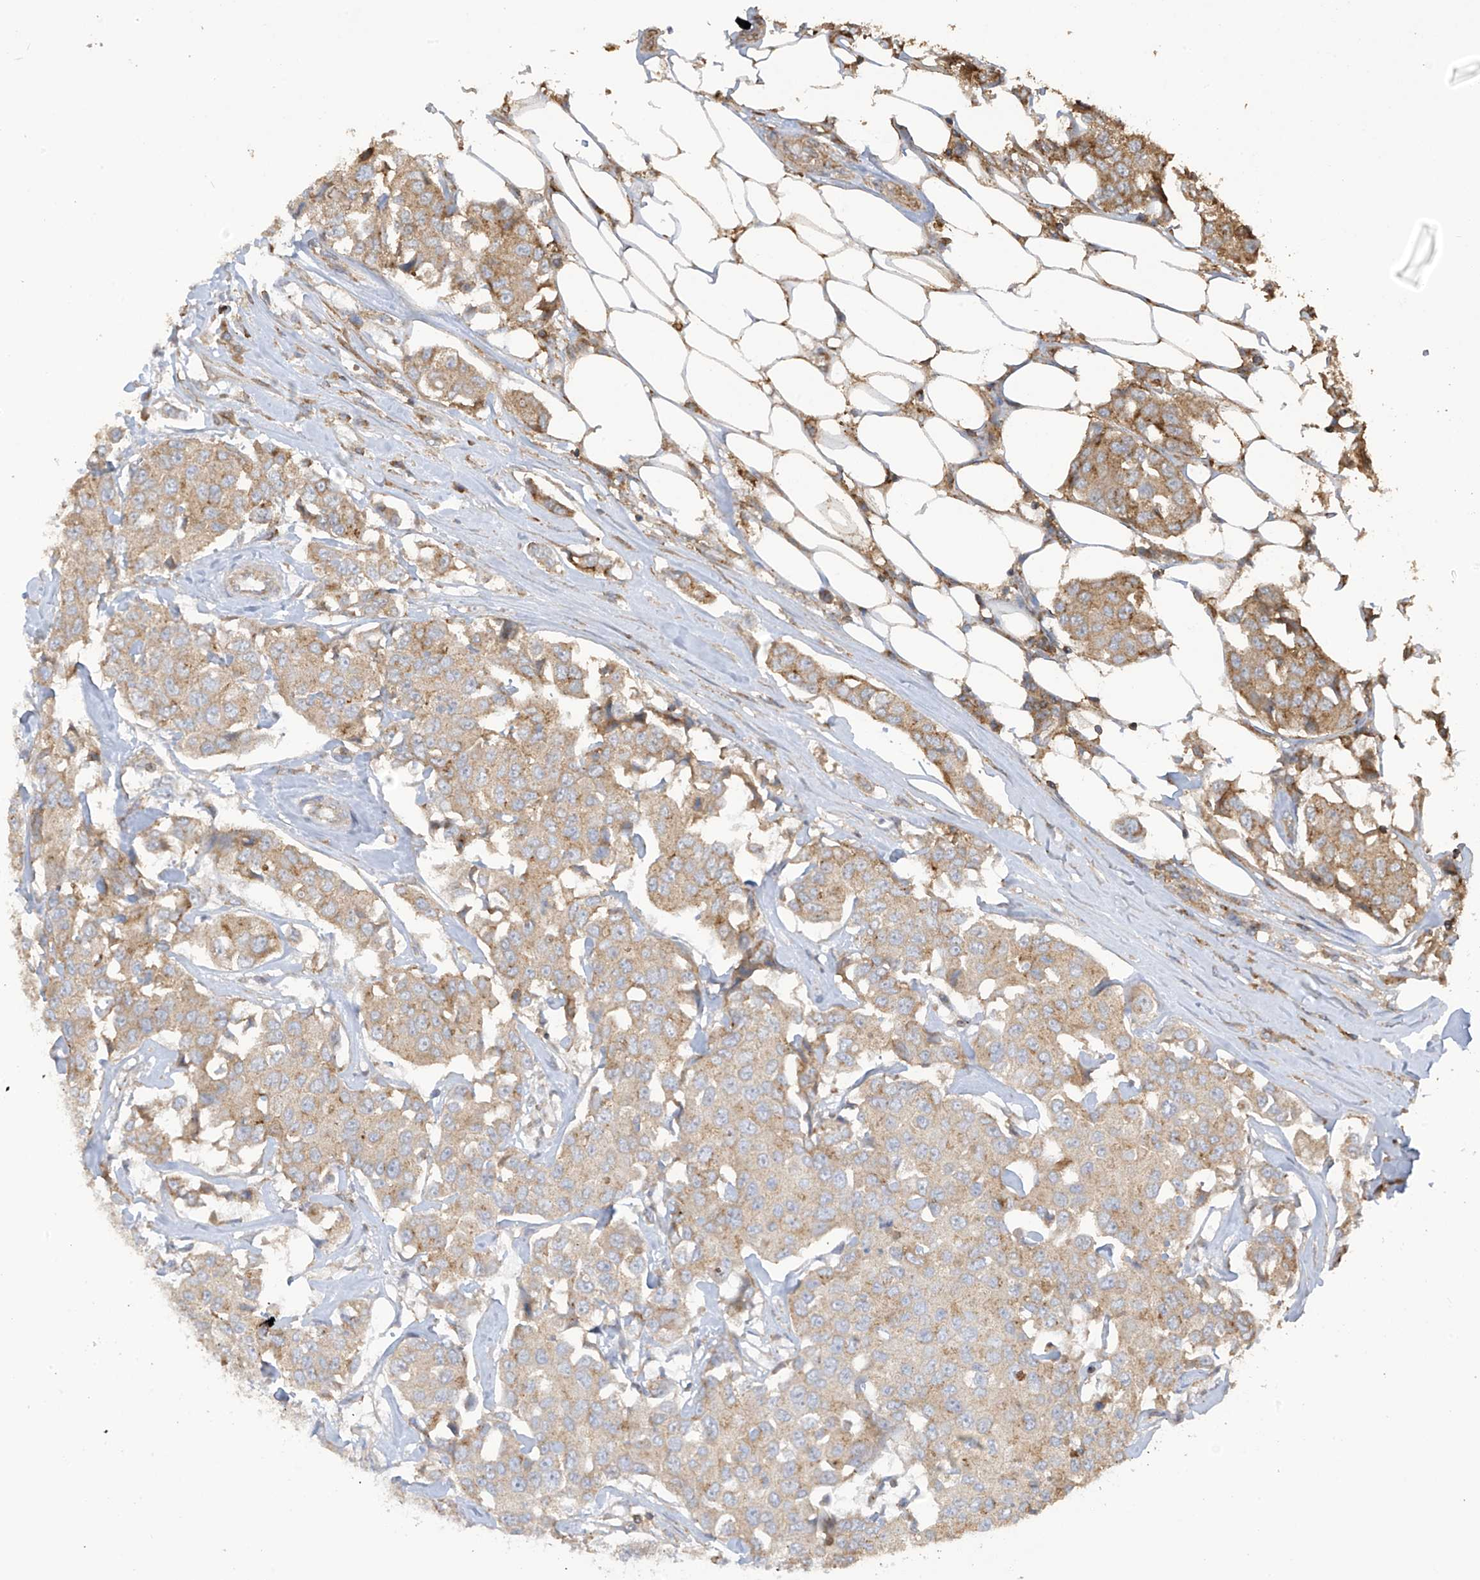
{"staining": {"intensity": "moderate", "quantity": ">75%", "location": "cytoplasmic/membranous"}, "tissue": "breast cancer", "cell_type": "Tumor cells", "image_type": "cancer", "snomed": [{"axis": "morphology", "description": "Duct carcinoma"}, {"axis": "topography", "description": "Breast"}], "caption": "Breast cancer stained with immunohistochemistry demonstrates moderate cytoplasmic/membranous staining in about >75% of tumor cells.", "gene": "COX10", "patient": {"sex": "female", "age": 80}}